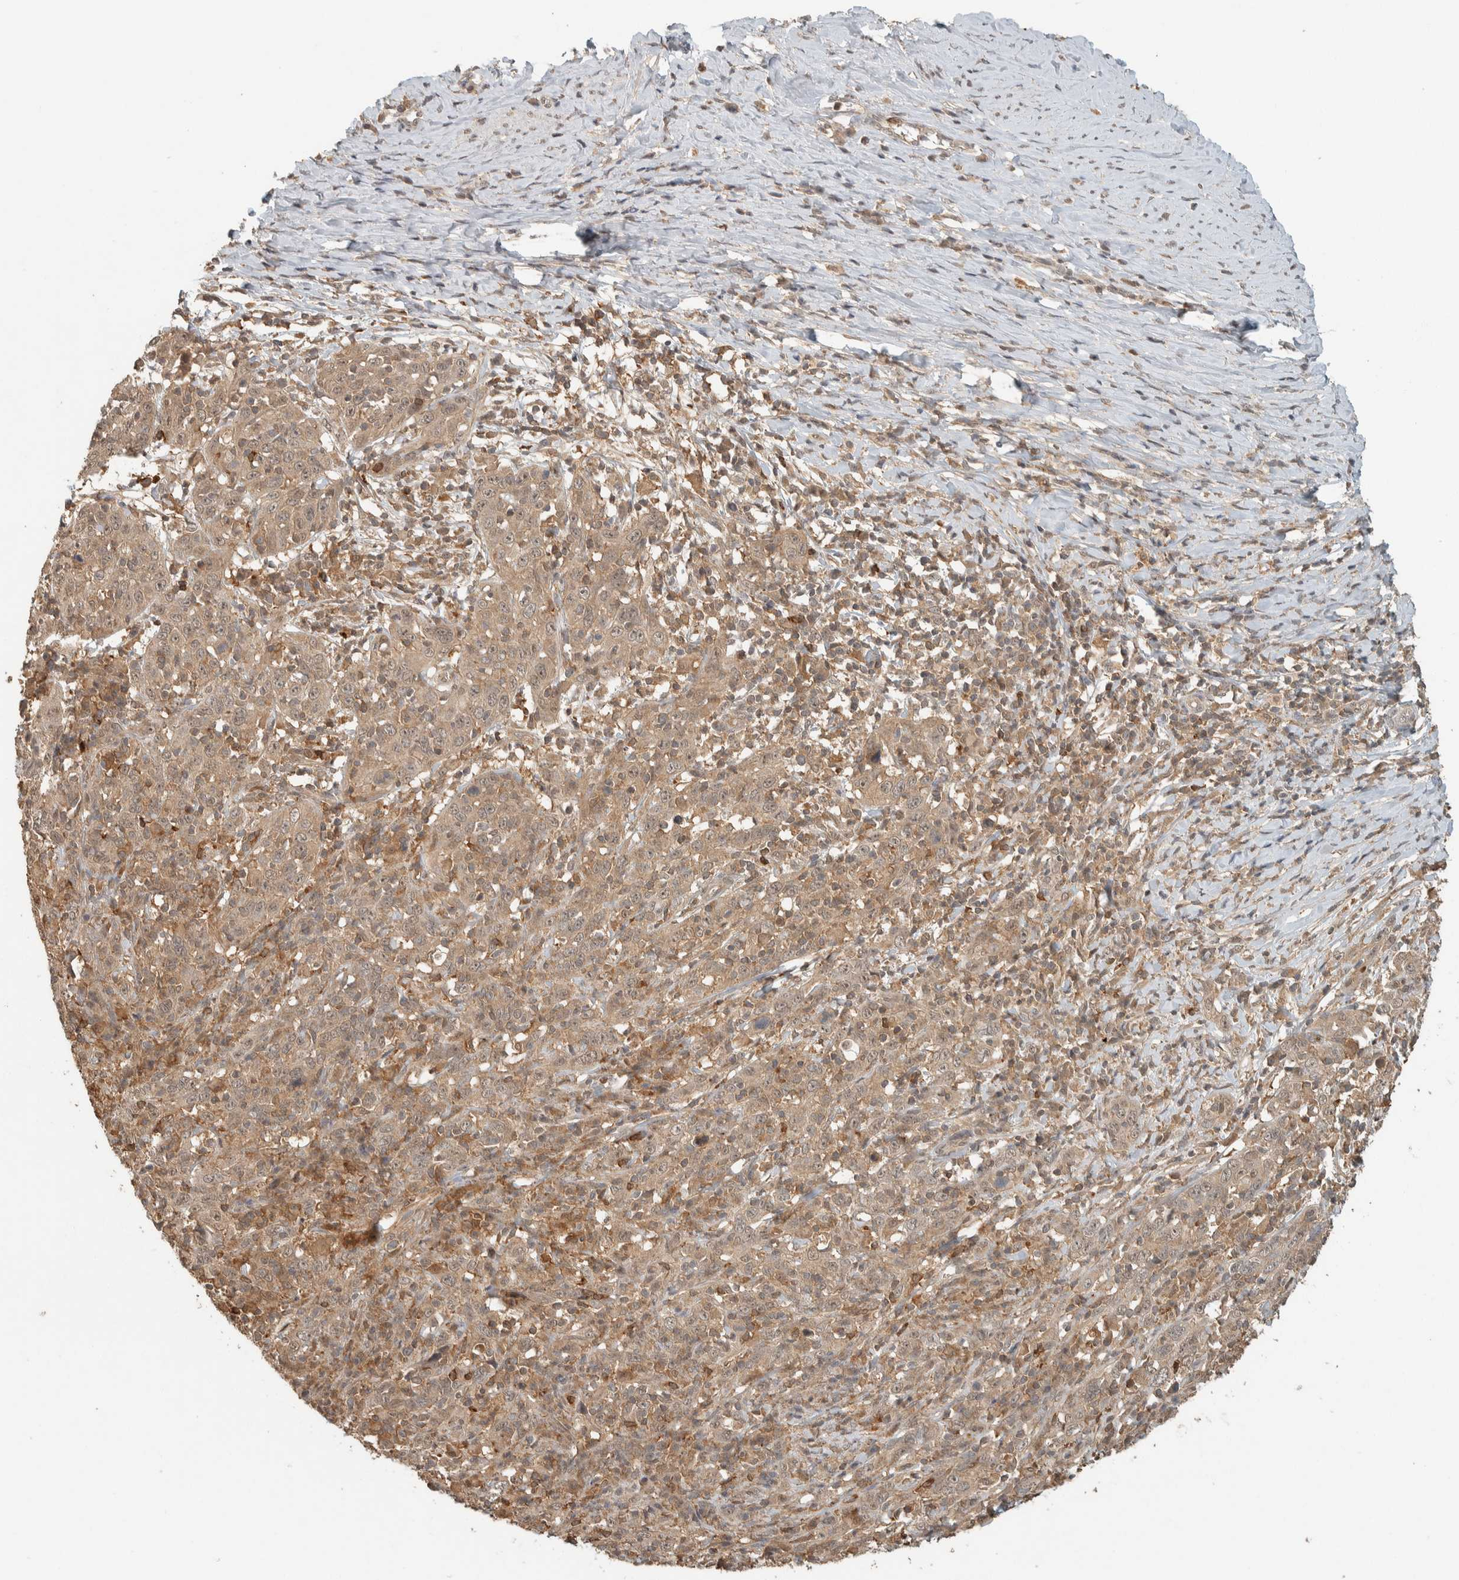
{"staining": {"intensity": "moderate", "quantity": ">75%", "location": "cytoplasmic/membranous,nuclear"}, "tissue": "cervical cancer", "cell_type": "Tumor cells", "image_type": "cancer", "snomed": [{"axis": "morphology", "description": "Squamous cell carcinoma, NOS"}, {"axis": "topography", "description": "Cervix"}], "caption": "Moderate cytoplasmic/membranous and nuclear staining is appreciated in approximately >75% of tumor cells in squamous cell carcinoma (cervical).", "gene": "ZNF567", "patient": {"sex": "female", "age": 46}}